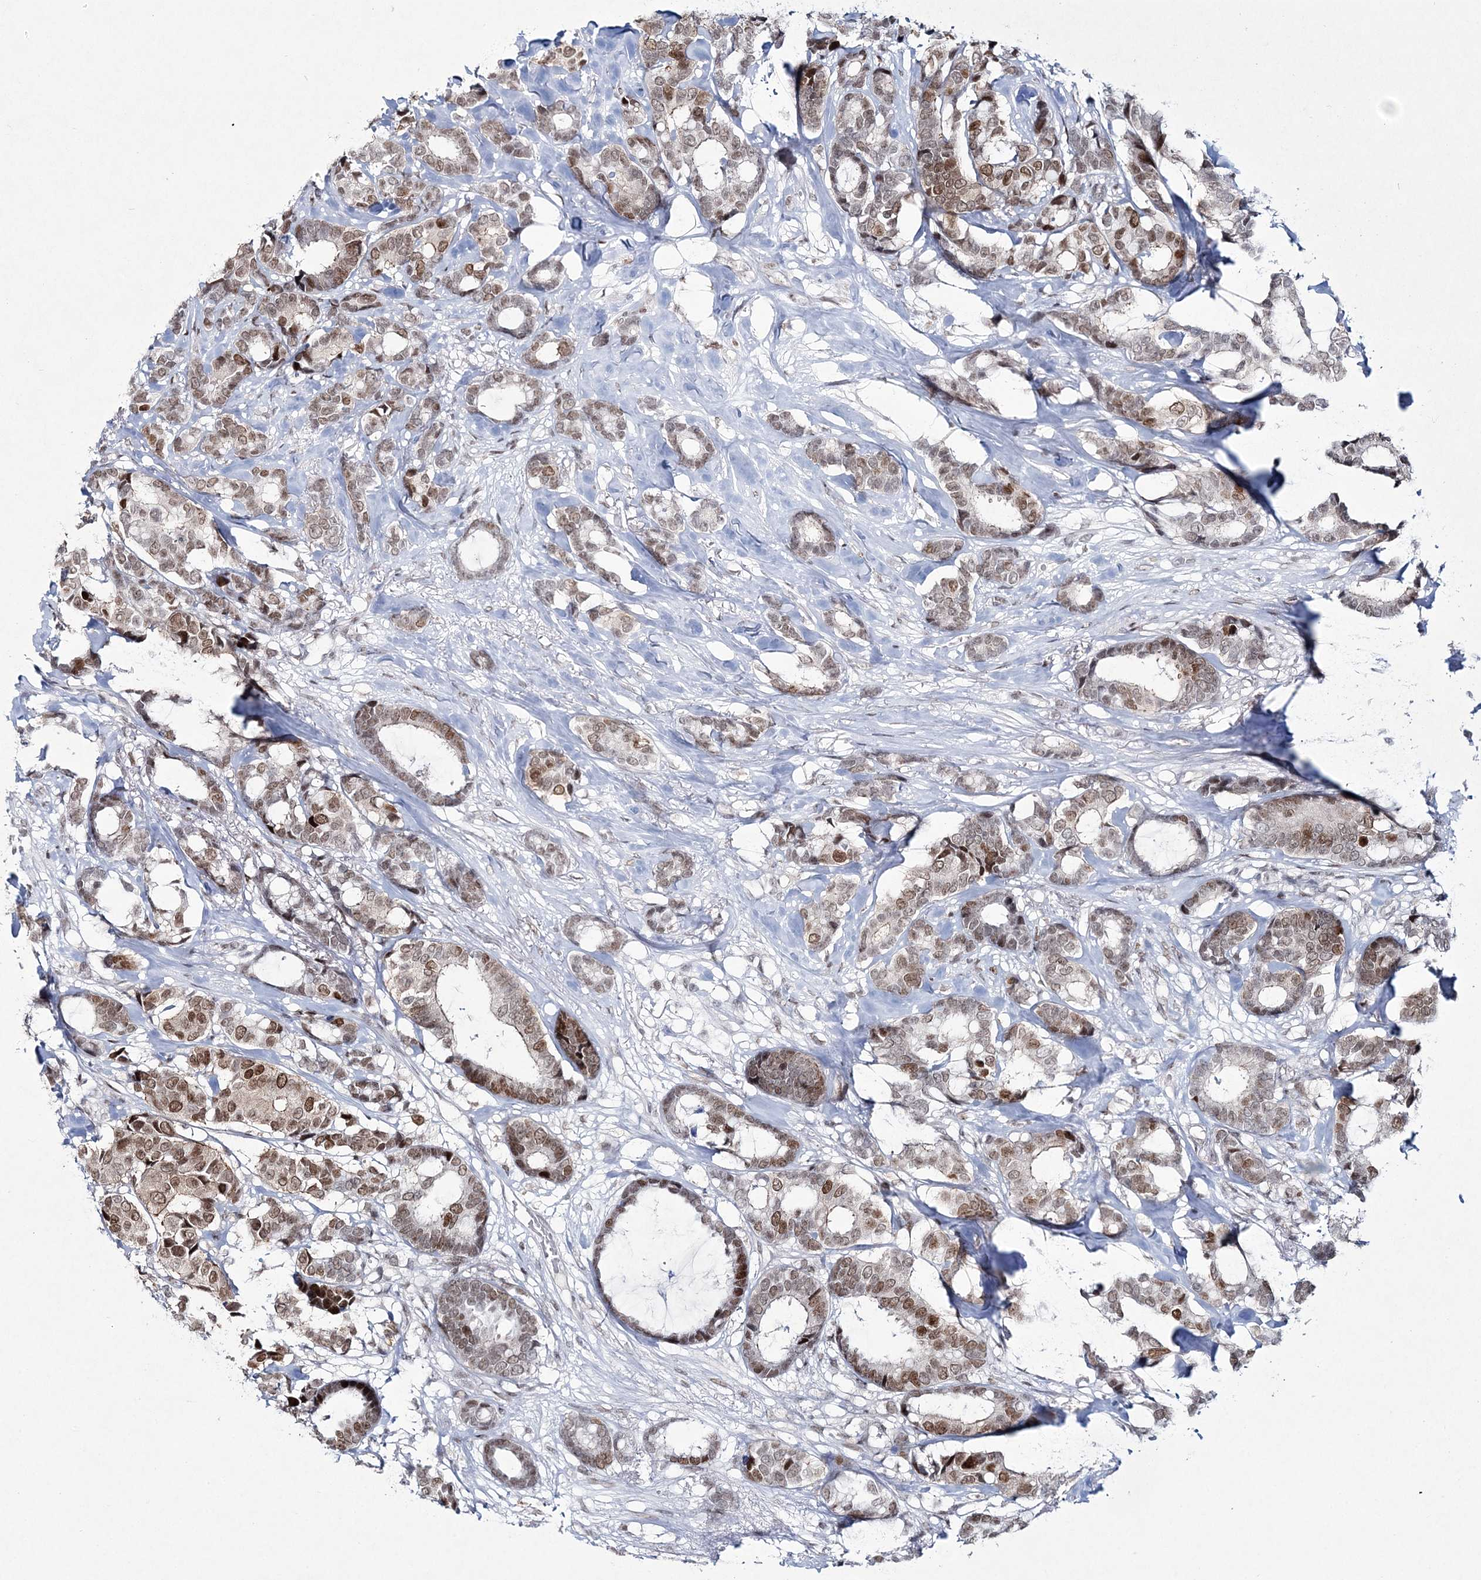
{"staining": {"intensity": "moderate", "quantity": ">75%", "location": "nuclear"}, "tissue": "breast cancer", "cell_type": "Tumor cells", "image_type": "cancer", "snomed": [{"axis": "morphology", "description": "Duct carcinoma"}, {"axis": "topography", "description": "Breast"}], "caption": "A brown stain shows moderate nuclear positivity of a protein in human breast cancer (intraductal carcinoma) tumor cells.", "gene": "LRRFIP2", "patient": {"sex": "female", "age": 87}}